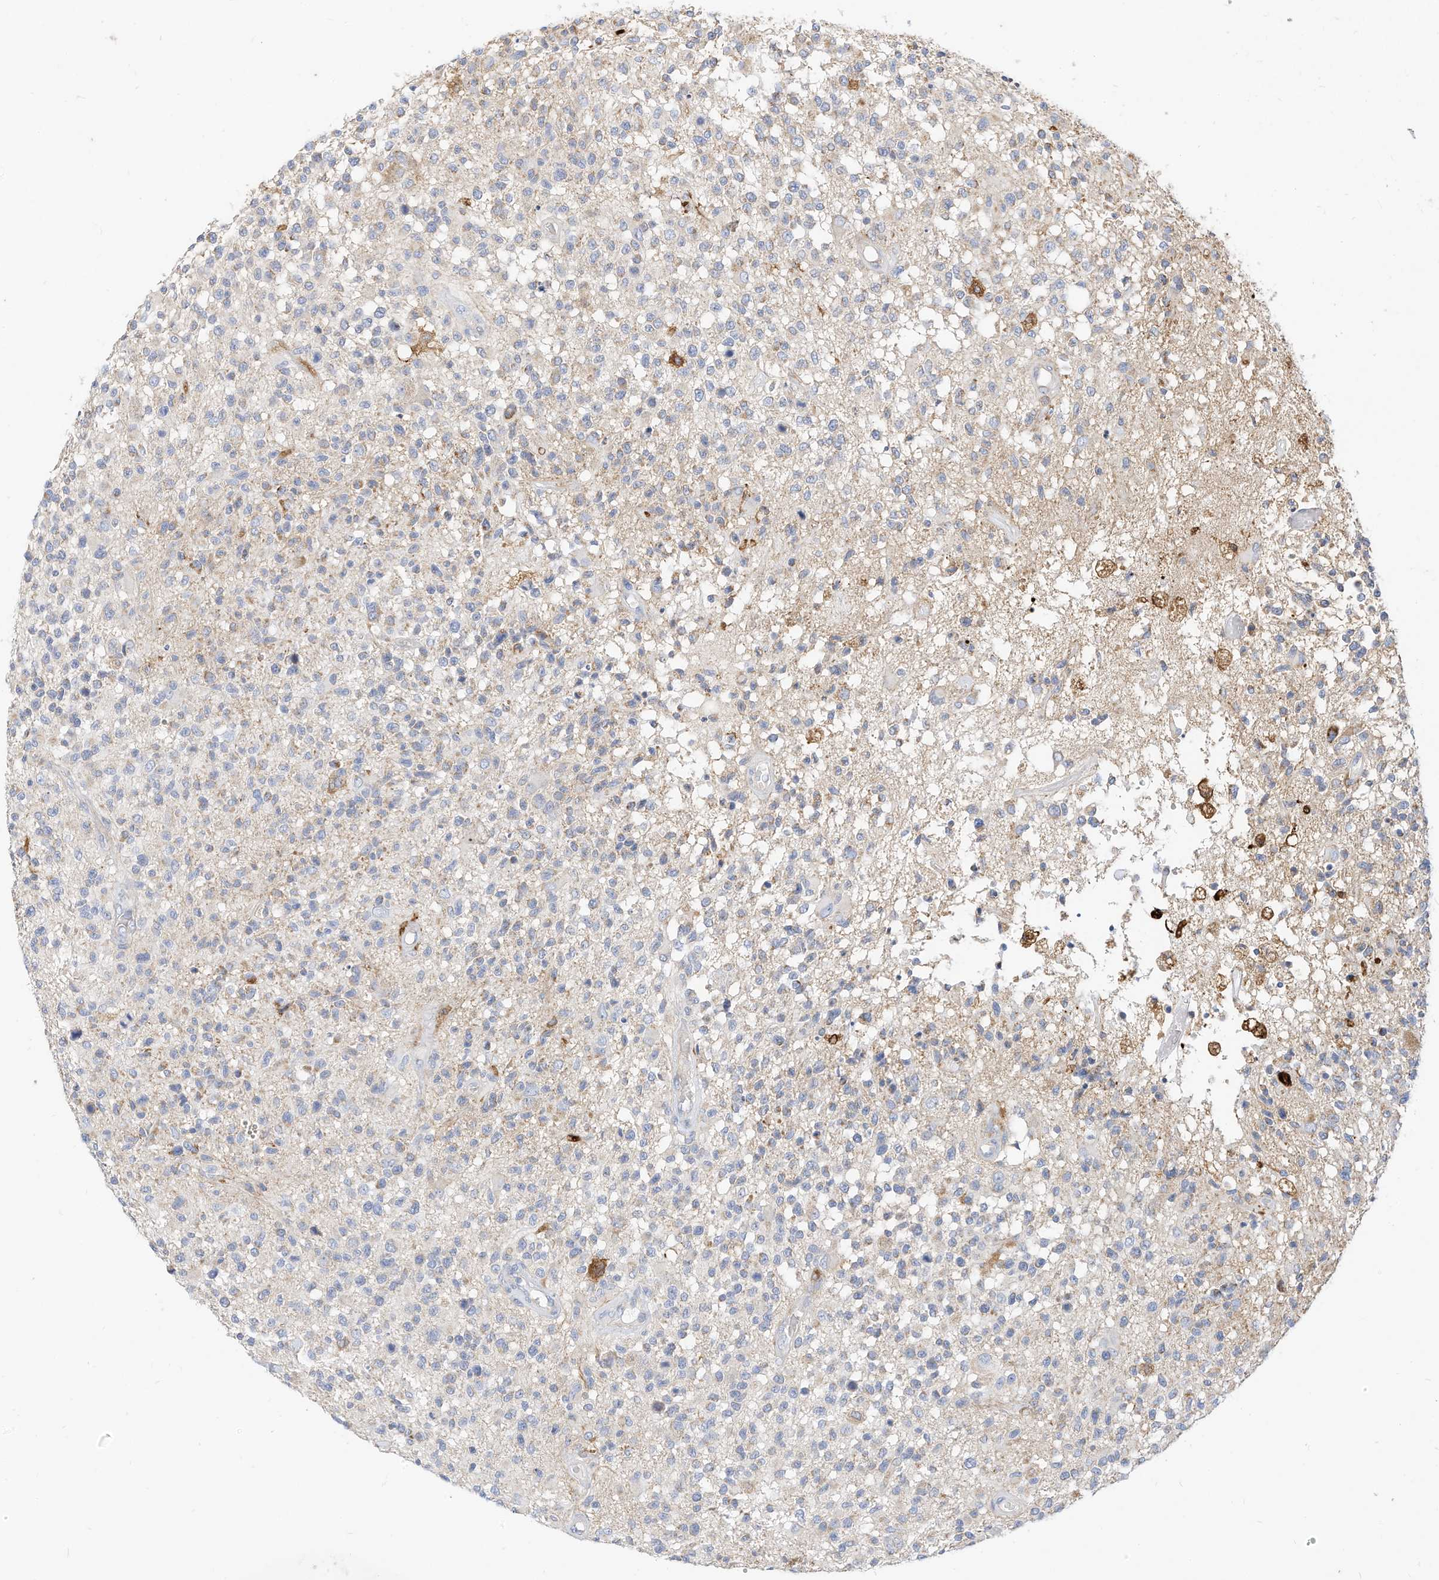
{"staining": {"intensity": "negative", "quantity": "none", "location": "none"}, "tissue": "glioma", "cell_type": "Tumor cells", "image_type": "cancer", "snomed": [{"axis": "morphology", "description": "Glioma, malignant, High grade"}, {"axis": "morphology", "description": "Glioblastoma, NOS"}, {"axis": "topography", "description": "Brain"}], "caption": "This is a micrograph of immunohistochemistry (IHC) staining of glioma, which shows no staining in tumor cells. (Immunohistochemistry, brightfield microscopy, high magnification).", "gene": "RHOH", "patient": {"sex": "male", "age": 60}}